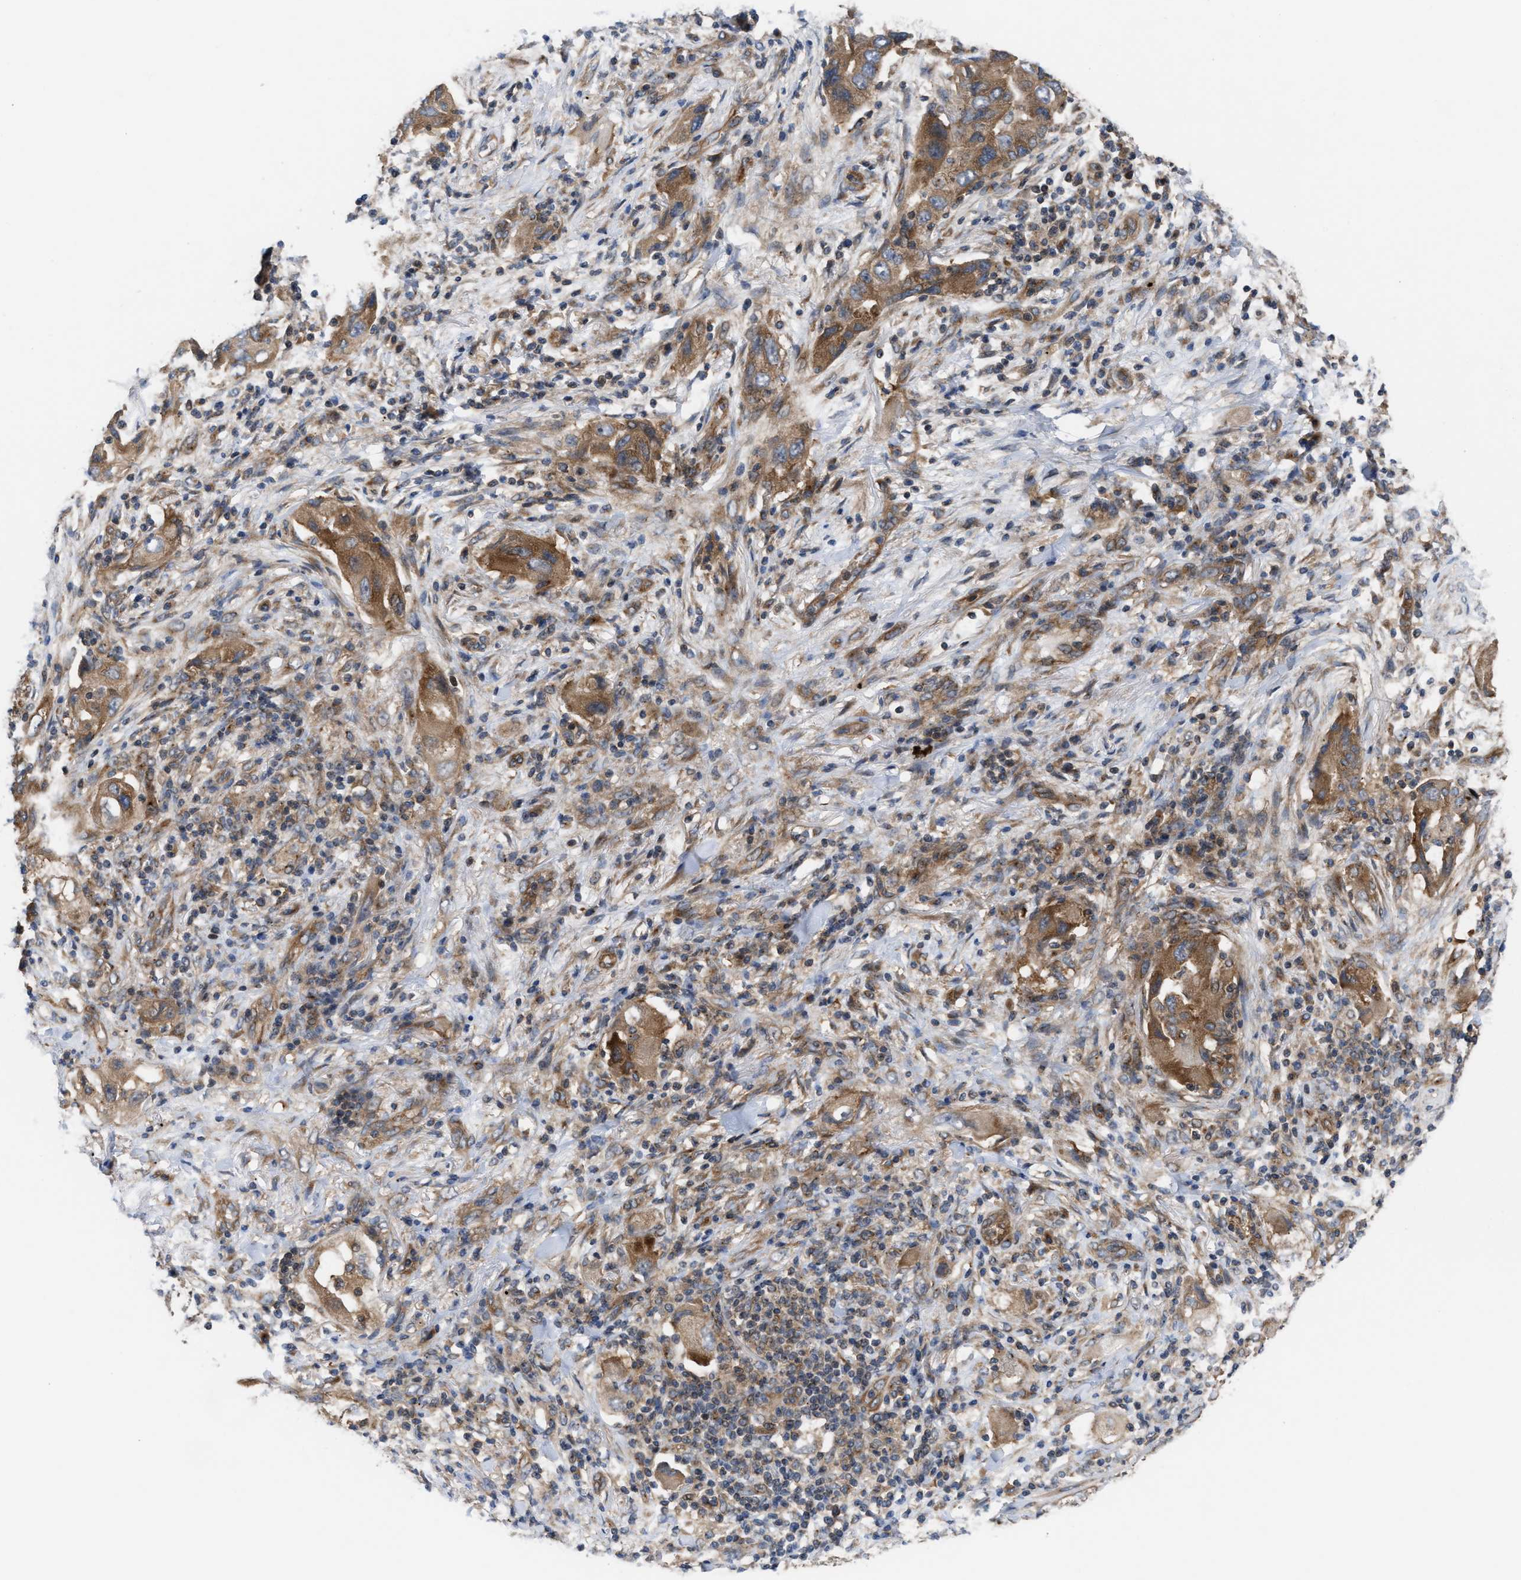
{"staining": {"intensity": "moderate", "quantity": ">75%", "location": "cytoplasmic/membranous"}, "tissue": "lung cancer", "cell_type": "Tumor cells", "image_type": "cancer", "snomed": [{"axis": "morphology", "description": "Adenocarcinoma, NOS"}, {"axis": "topography", "description": "Lung"}], "caption": "This photomicrograph displays lung cancer (adenocarcinoma) stained with immunohistochemistry (IHC) to label a protein in brown. The cytoplasmic/membranous of tumor cells show moderate positivity for the protein. Nuclei are counter-stained blue.", "gene": "LAPTM4B", "patient": {"sex": "female", "age": 65}}